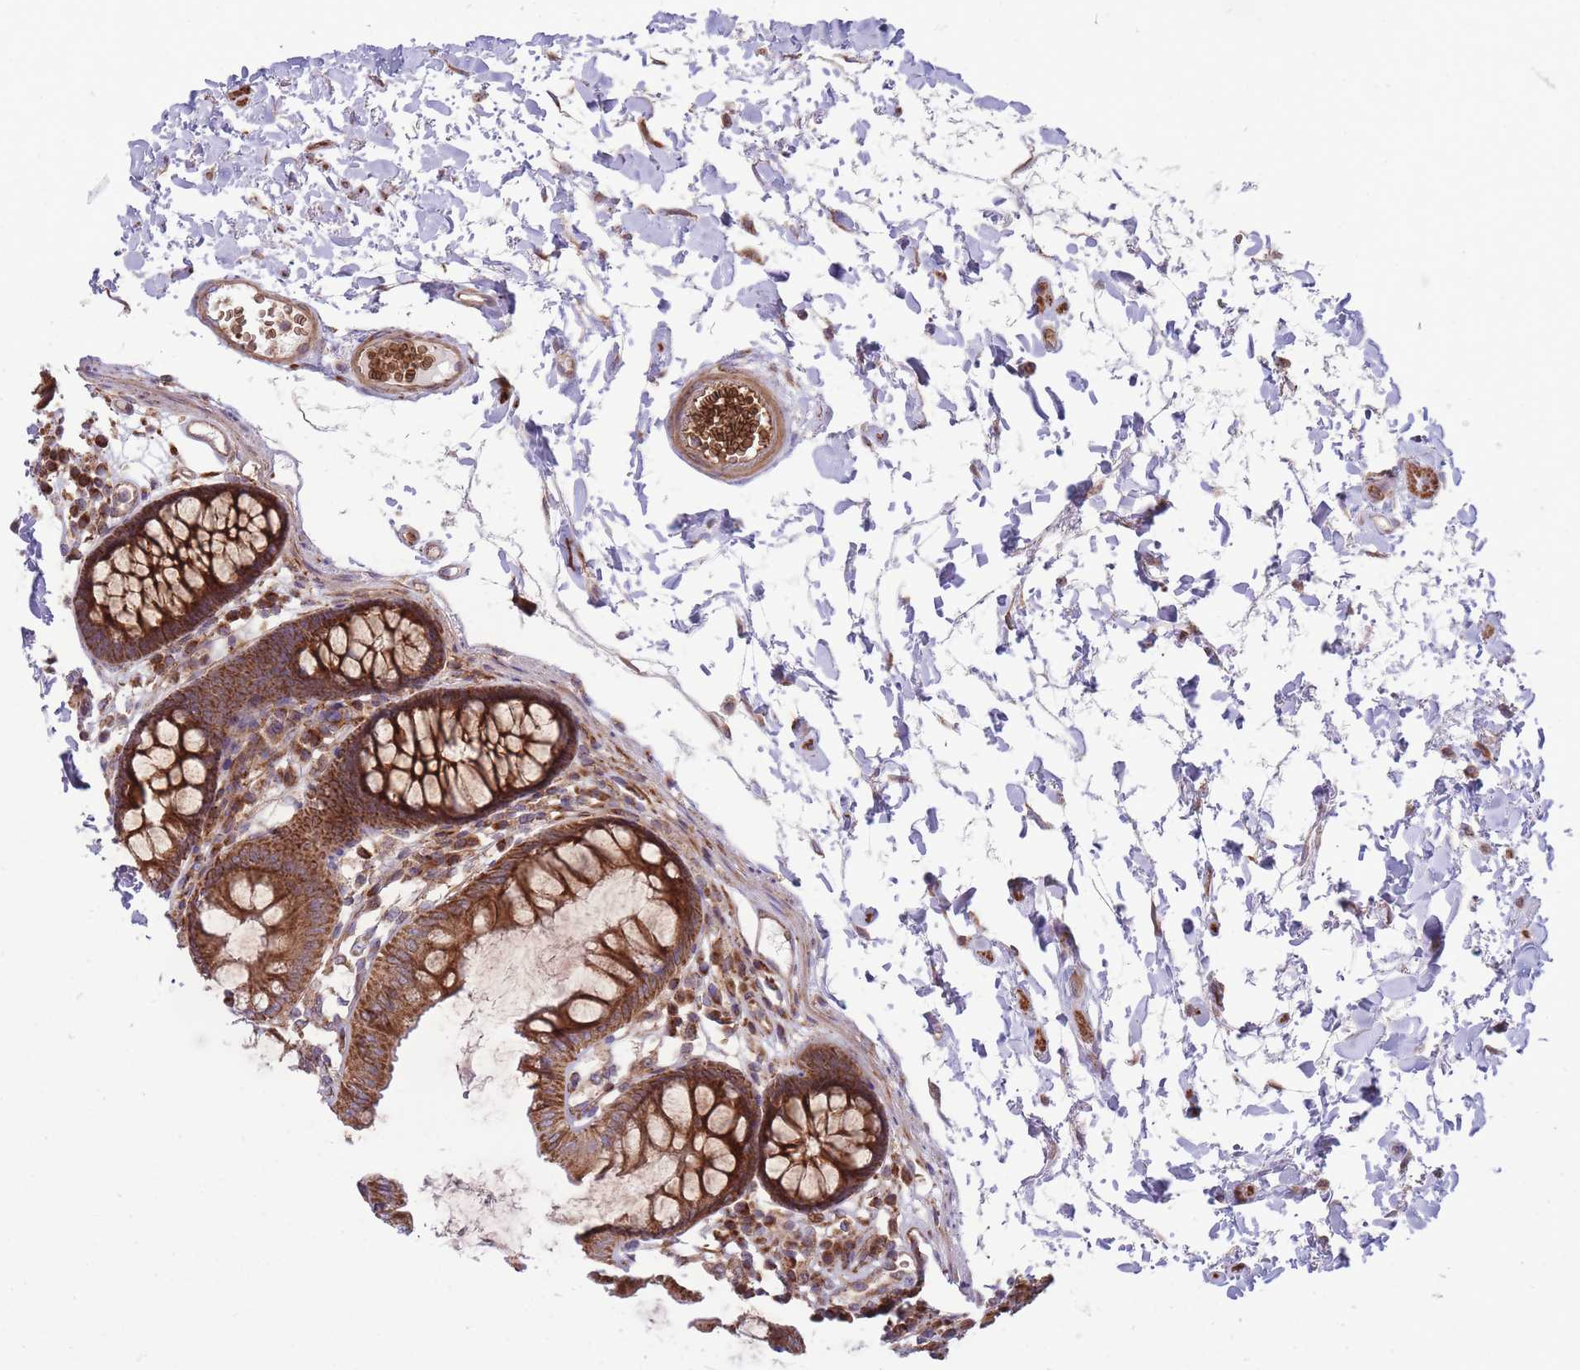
{"staining": {"intensity": "moderate", "quantity": ">75%", "location": "cytoplasmic/membranous"}, "tissue": "colon", "cell_type": "Endothelial cells", "image_type": "normal", "snomed": [{"axis": "morphology", "description": "Normal tissue, NOS"}, {"axis": "topography", "description": "Colon"}], "caption": "Immunohistochemistry staining of unremarkable colon, which displays medium levels of moderate cytoplasmic/membranous positivity in about >75% of endothelial cells indicating moderate cytoplasmic/membranous protein expression. The staining was performed using DAB (3,3'-diaminobenzidine) (brown) for protein detection and nuclei were counterstained in hematoxylin (blue).", "gene": "ANKRD10", "patient": {"sex": "male", "age": 84}}